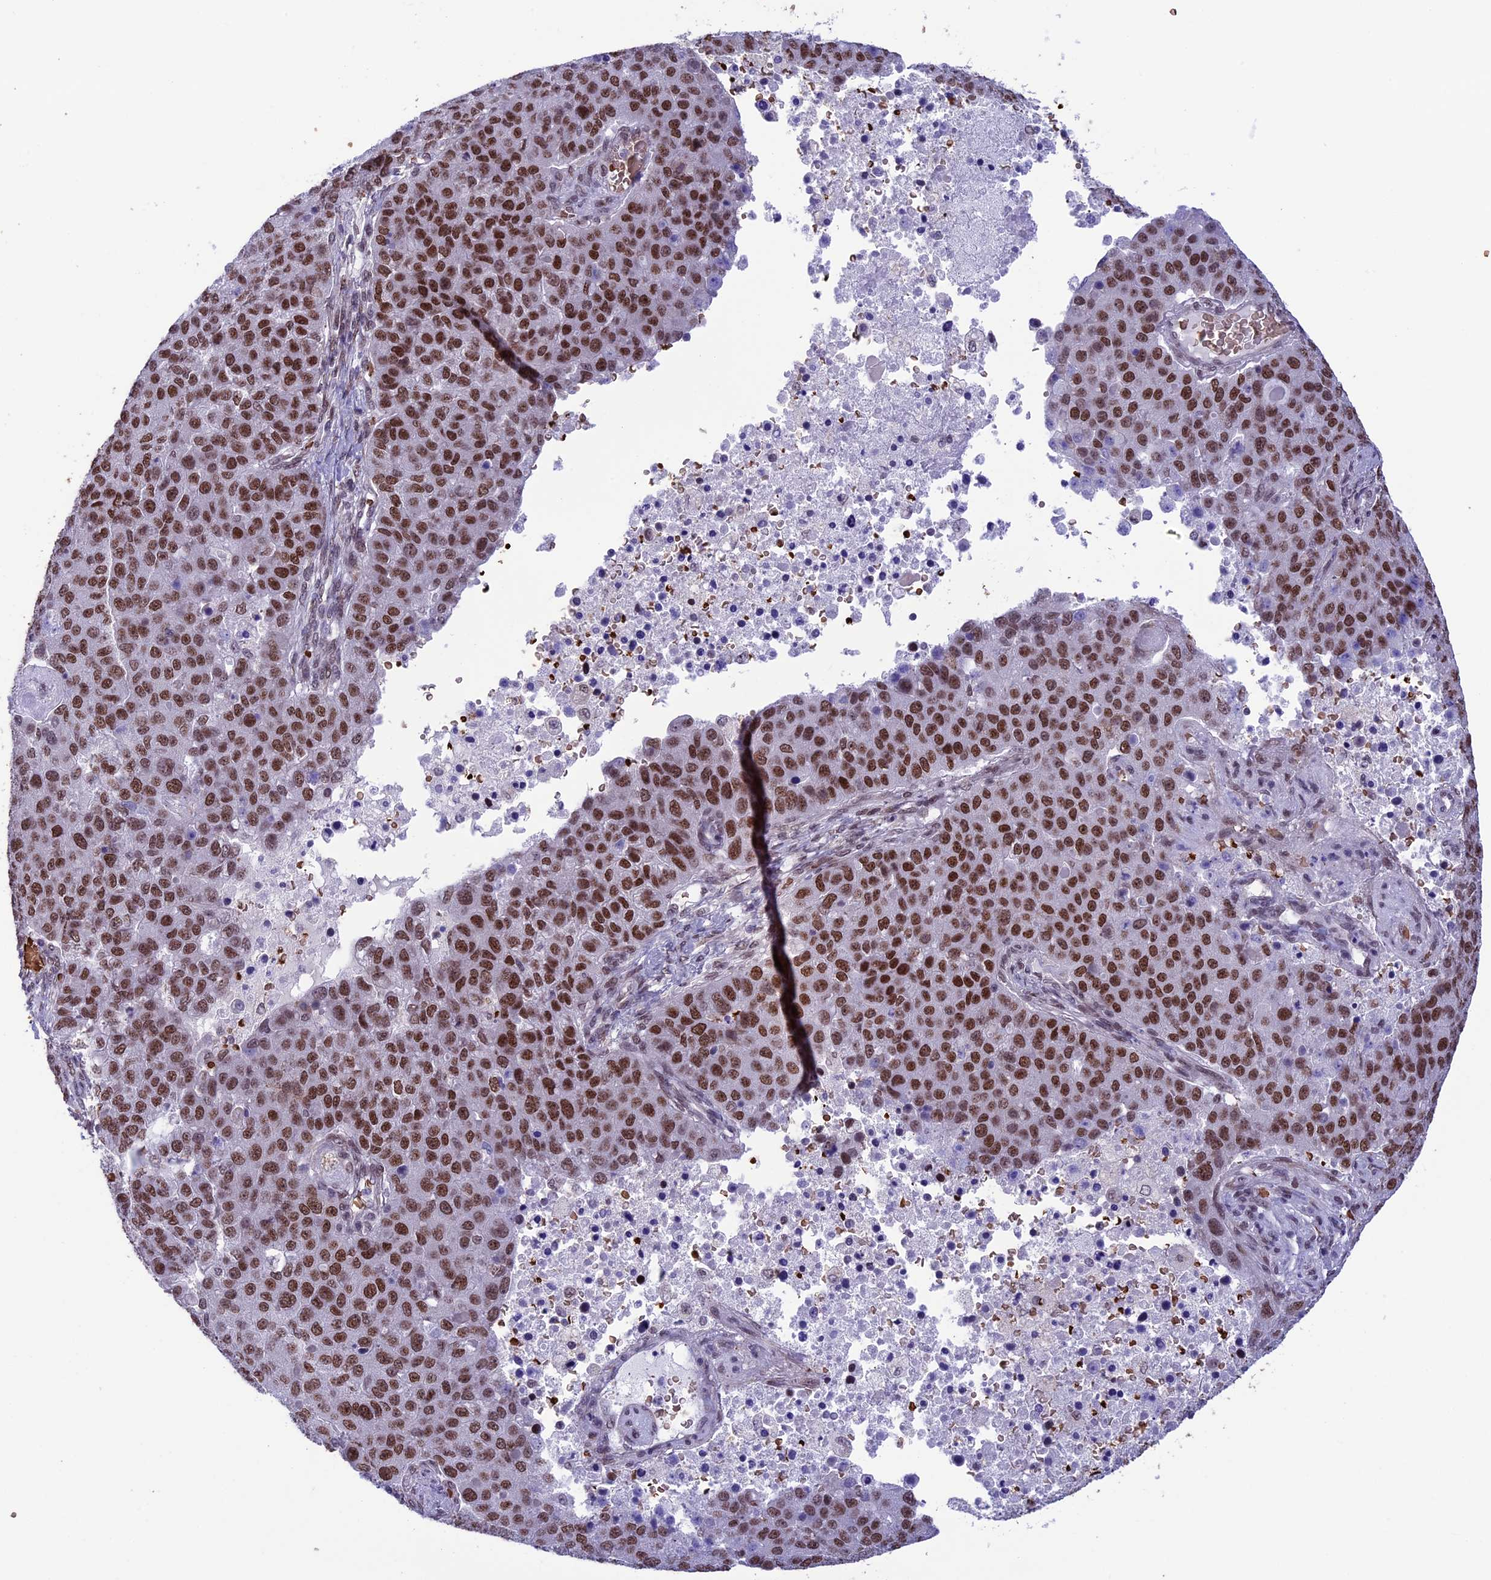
{"staining": {"intensity": "moderate", "quantity": ">75%", "location": "nuclear"}, "tissue": "pancreatic cancer", "cell_type": "Tumor cells", "image_type": "cancer", "snomed": [{"axis": "morphology", "description": "Adenocarcinoma, NOS"}, {"axis": "topography", "description": "Pancreas"}], "caption": "Pancreatic adenocarcinoma stained for a protein (brown) reveals moderate nuclear positive staining in about >75% of tumor cells.", "gene": "MPHOSPH8", "patient": {"sex": "female", "age": 61}}